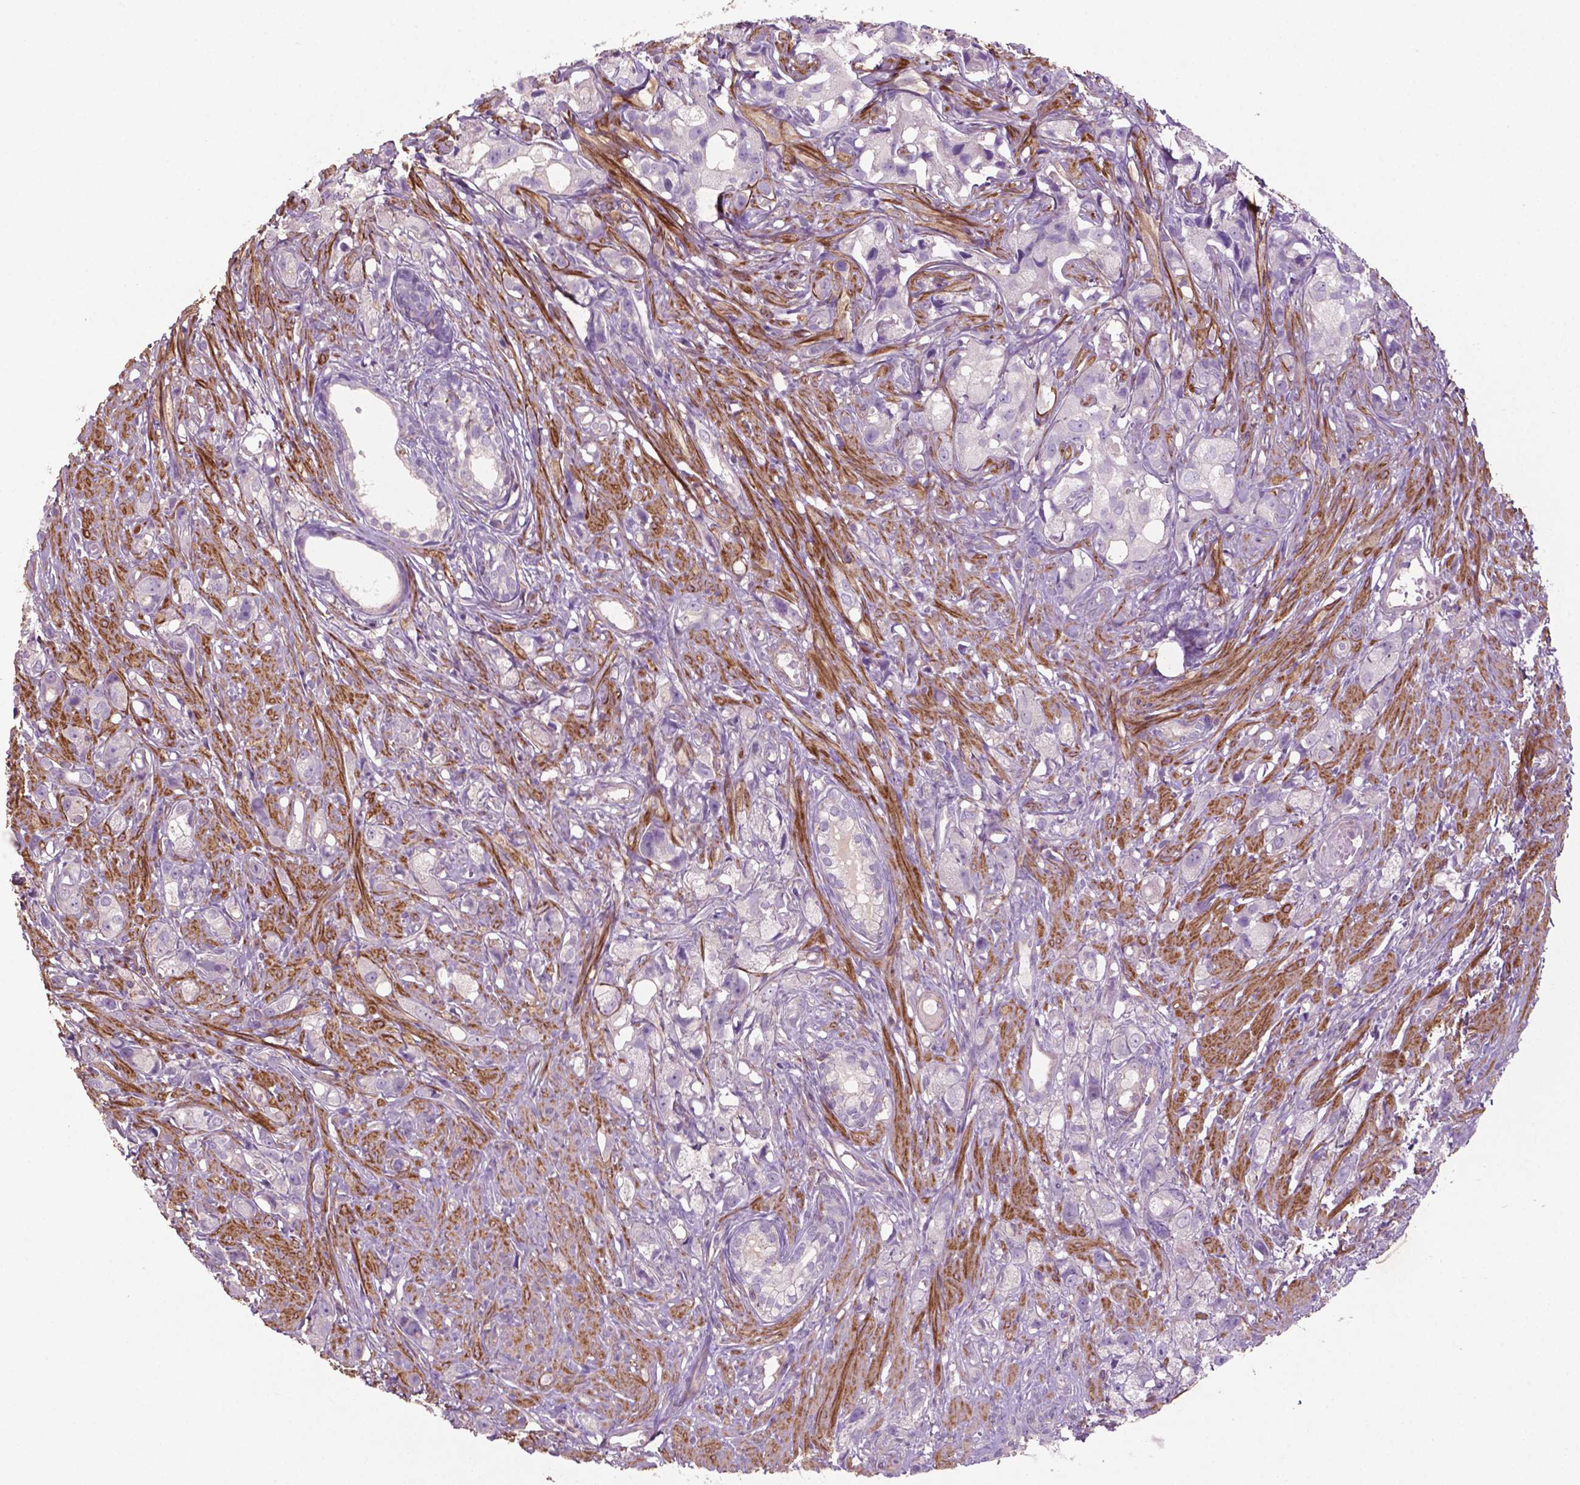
{"staining": {"intensity": "negative", "quantity": "none", "location": "none"}, "tissue": "prostate cancer", "cell_type": "Tumor cells", "image_type": "cancer", "snomed": [{"axis": "morphology", "description": "Adenocarcinoma, High grade"}, {"axis": "topography", "description": "Prostate"}], "caption": "Immunohistochemistry (IHC) of human prostate high-grade adenocarcinoma displays no expression in tumor cells.", "gene": "BMP4", "patient": {"sex": "male", "age": 75}}